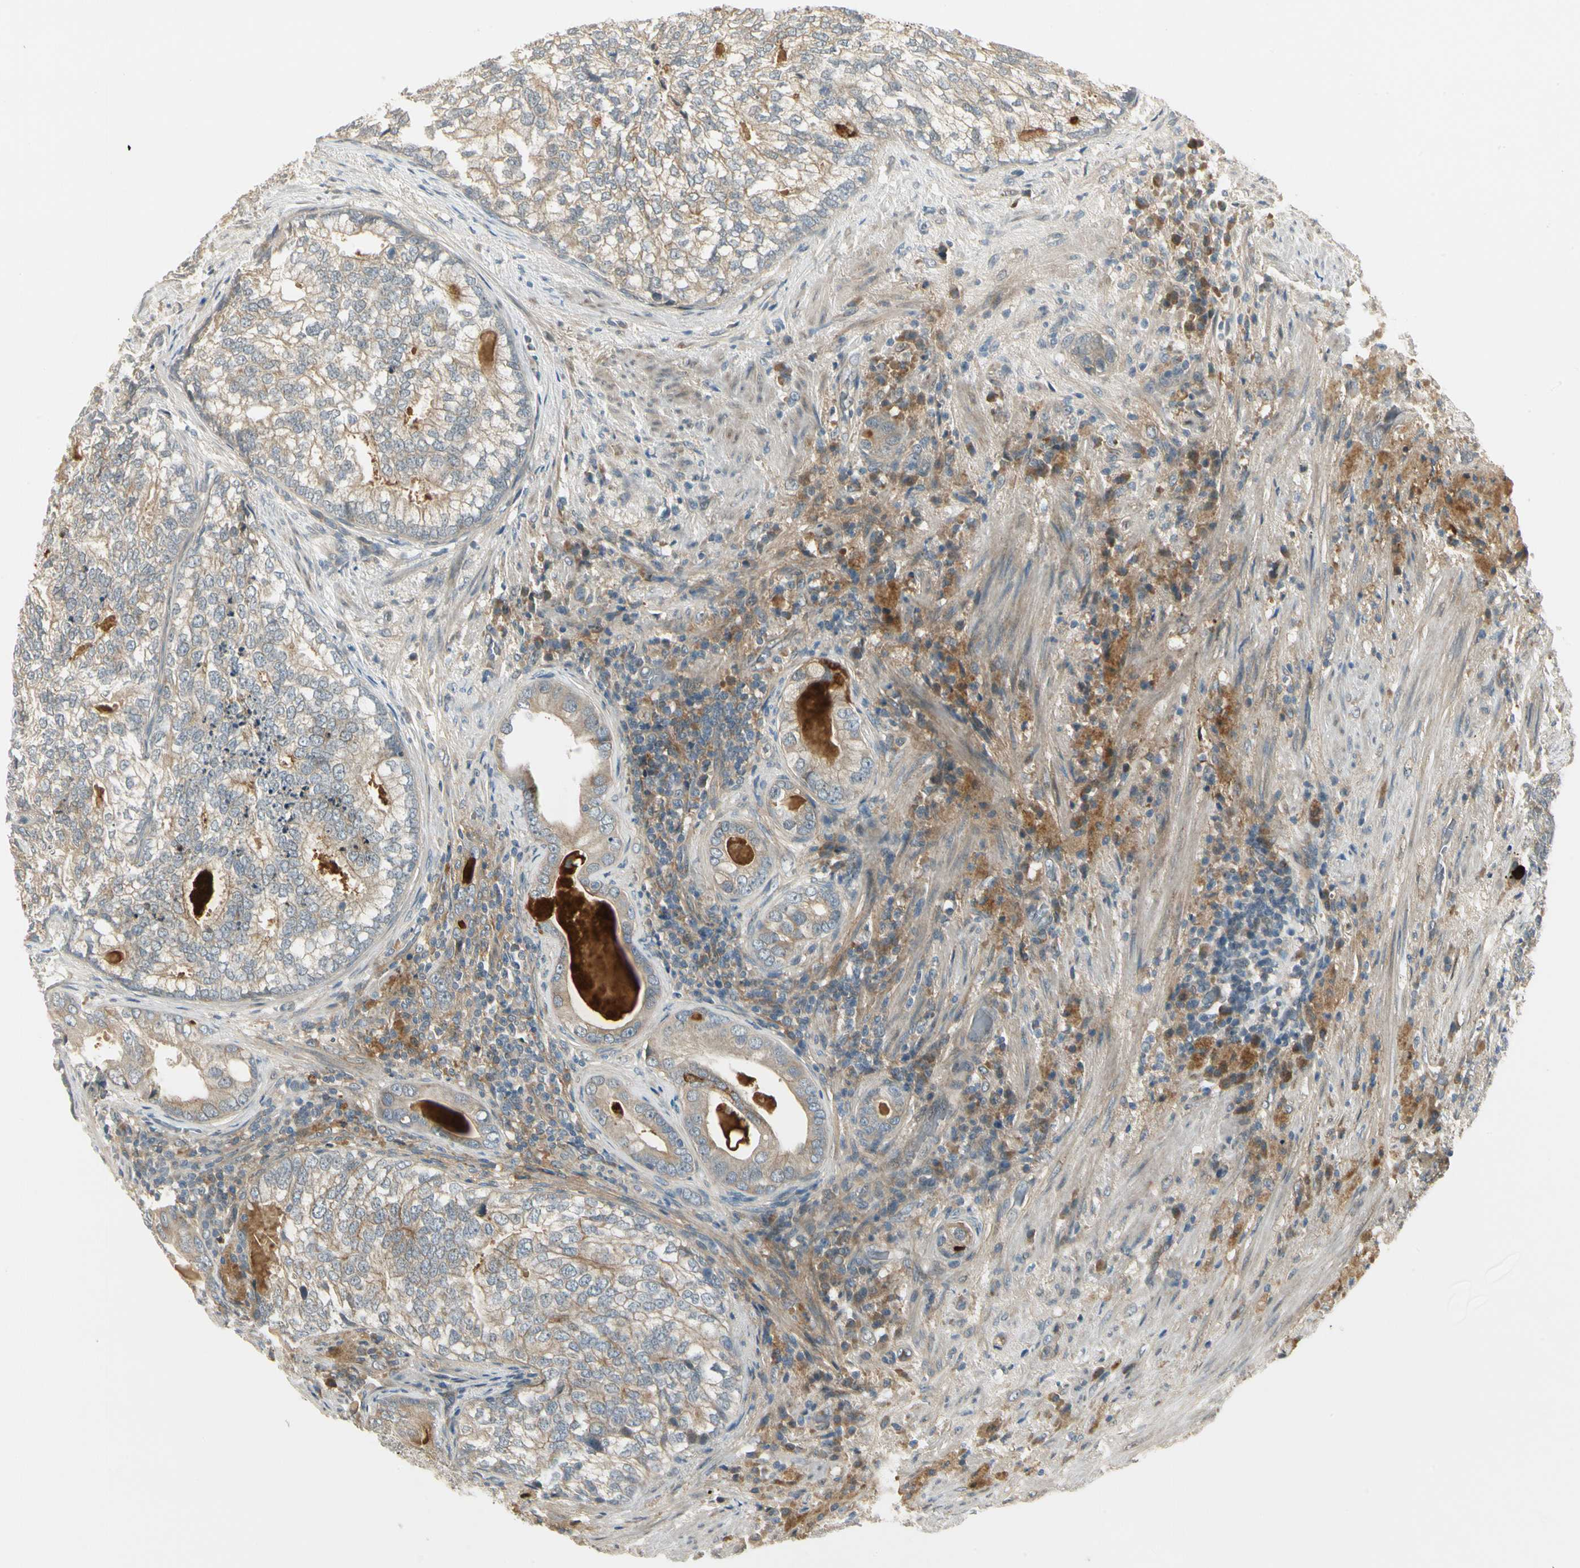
{"staining": {"intensity": "weak", "quantity": ">75%", "location": "cytoplasmic/membranous"}, "tissue": "prostate cancer", "cell_type": "Tumor cells", "image_type": "cancer", "snomed": [{"axis": "morphology", "description": "Adenocarcinoma, High grade"}, {"axis": "topography", "description": "Prostate"}], "caption": "Human adenocarcinoma (high-grade) (prostate) stained for a protein (brown) displays weak cytoplasmic/membranous positive positivity in approximately >75% of tumor cells.", "gene": "EPHB3", "patient": {"sex": "male", "age": 66}}